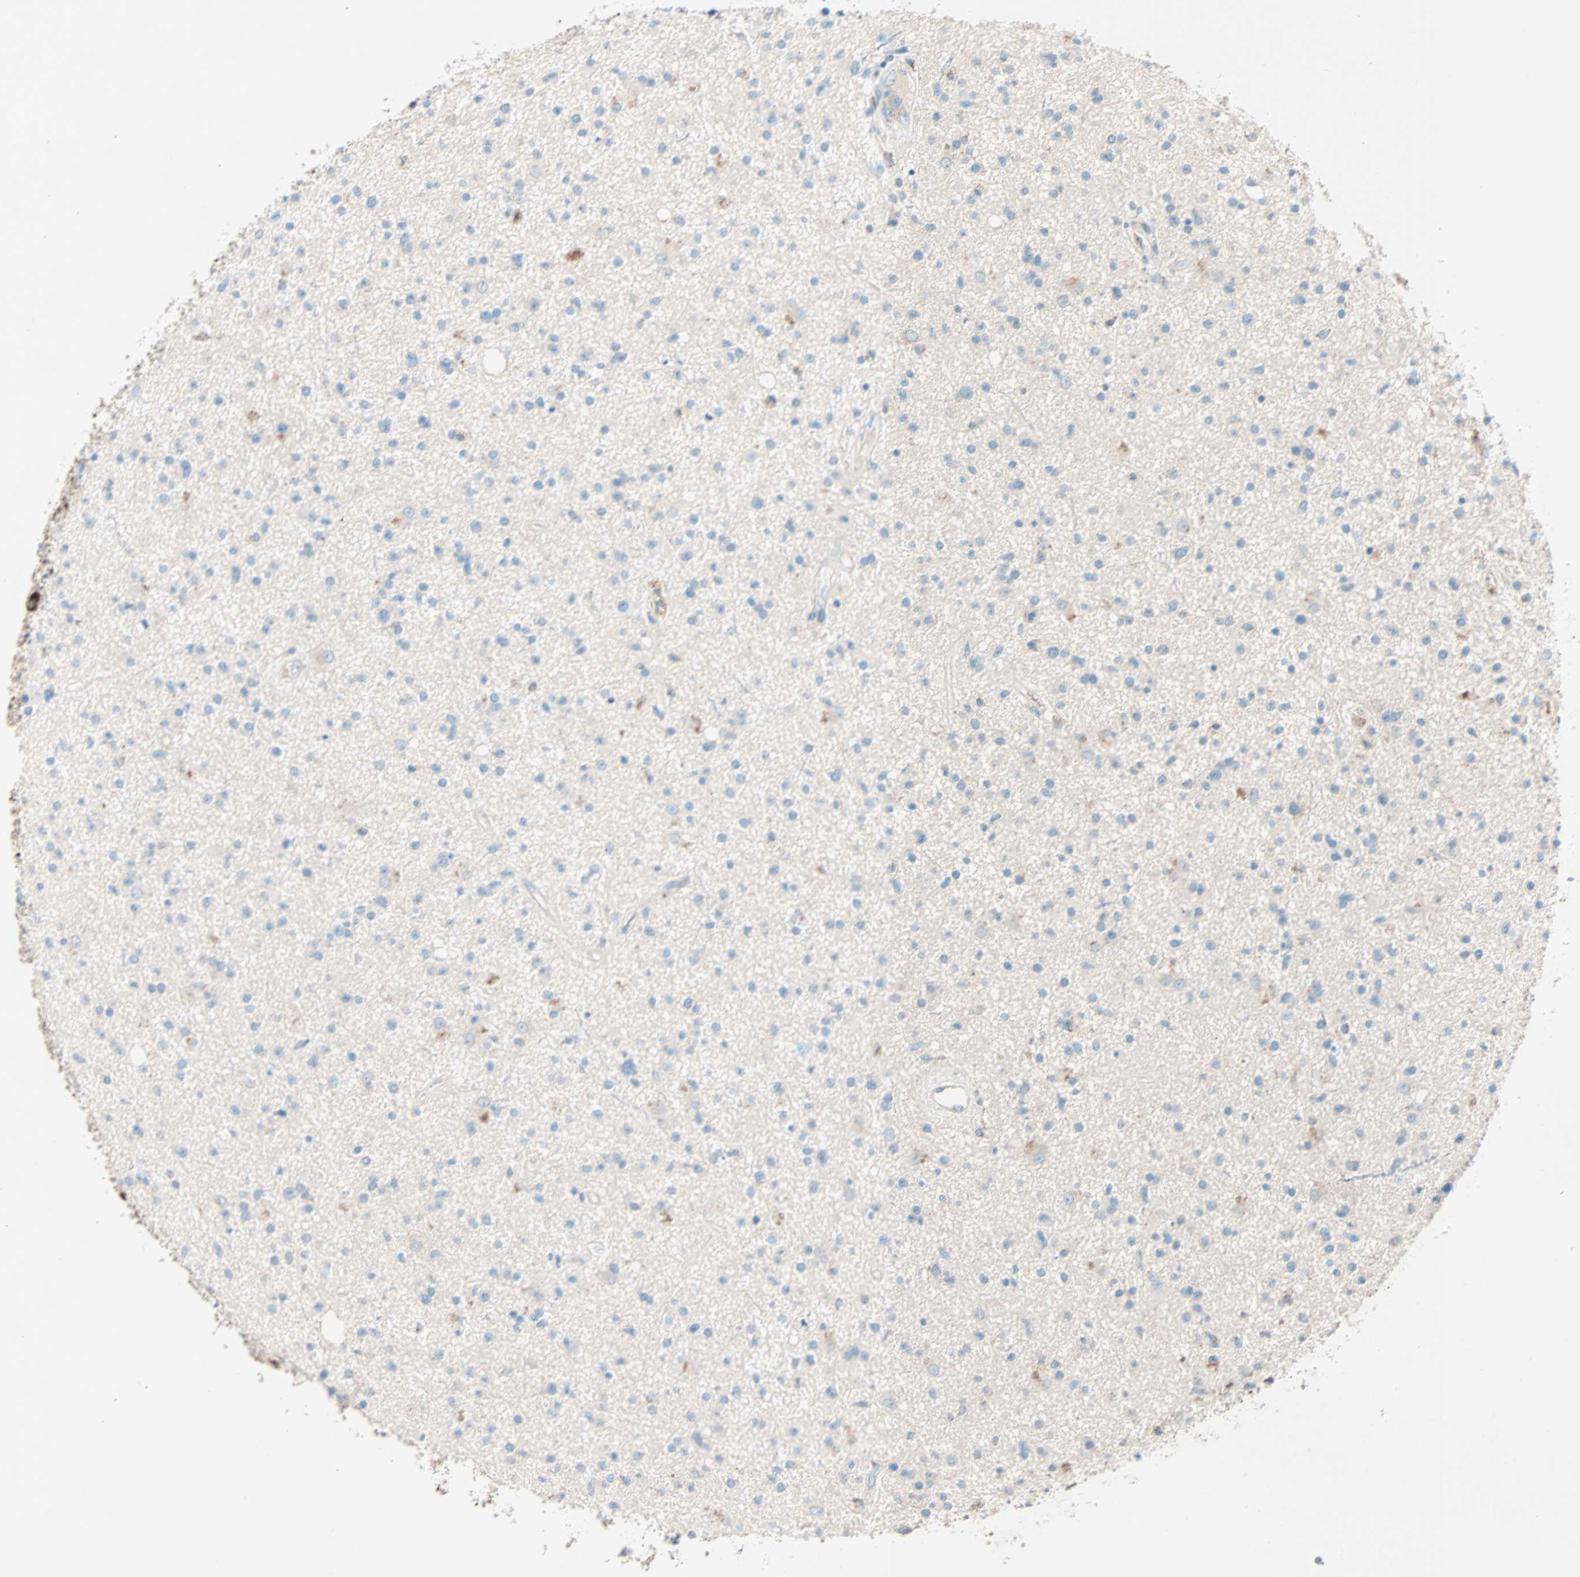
{"staining": {"intensity": "weak", "quantity": "25%-75%", "location": "cytoplasmic/membranous"}, "tissue": "glioma", "cell_type": "Tumor cells", "image_type": "cancer", "snomed": [{"axis": "morphology", "description": "Glioma, malignant, High grade"}, {"axis": "topography", "description": "Brain"}], "caption": "The micrograph displays staining of glioma, revealing weak cytoplasmic/membranous protein staining (brown color) within tumor cells.", "gene": "LY6G6F", "patient": {"sex": "male", "age": 33}}